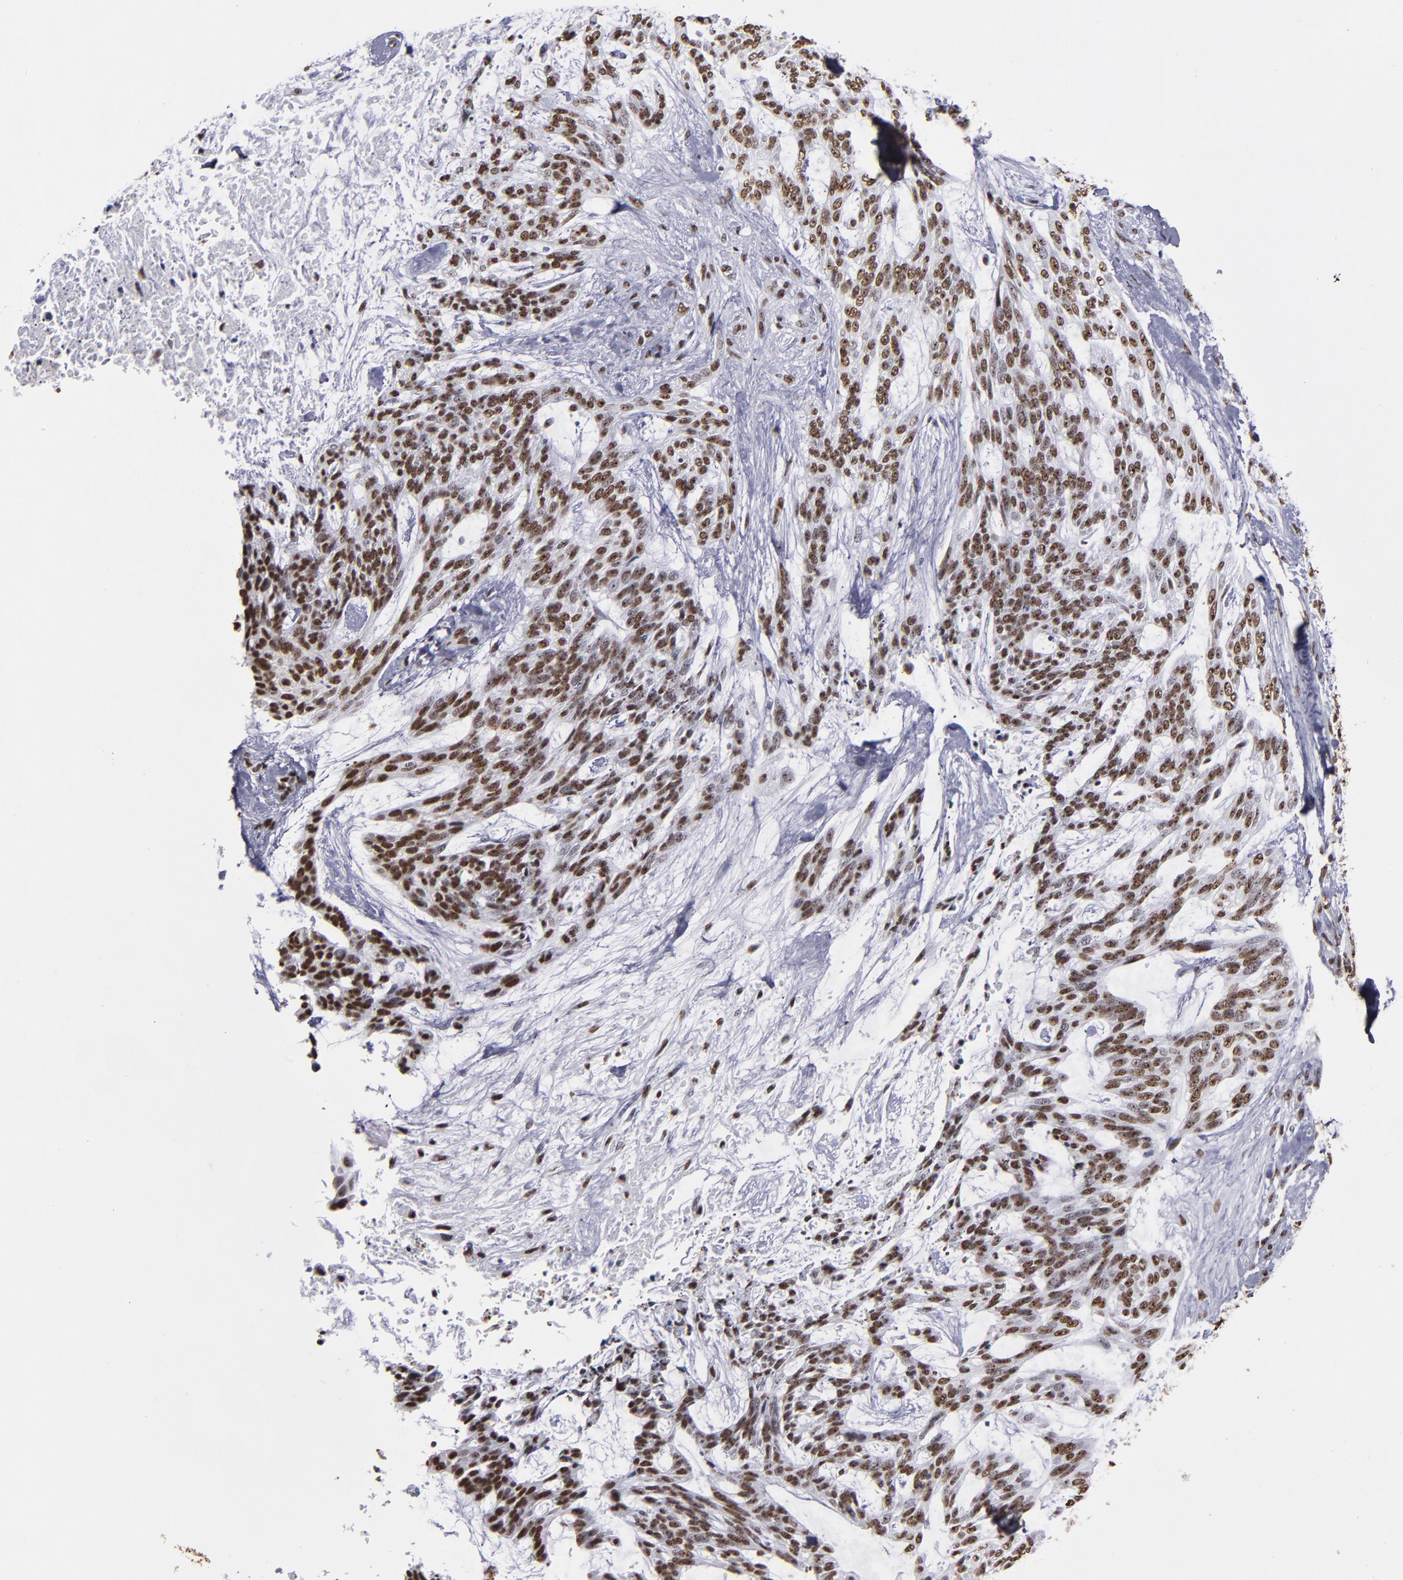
{"staining": {"intensity": "strong", "quantity": ">75%", "location": "nuclear"}, "tissue": "skin cancer", "cell_type": "Tumor cells", "image_type": "cancer", "snomed": [{"axis": "morphology", "description": "Normal tissue, NOS"}, {"axis": "morphology", "description": "Basal cell carcinoma"}, {"axis": "topography", "description": "Skin"}], "caption": "Immunohistochemical staining of human basal cell carcinoma (skin) reveals high levels of strong nuclear staining in approximately >75% of tumor cells.", "gene": "HNRNPA2B1", "patient": {"sex": "female", "age": 71}}